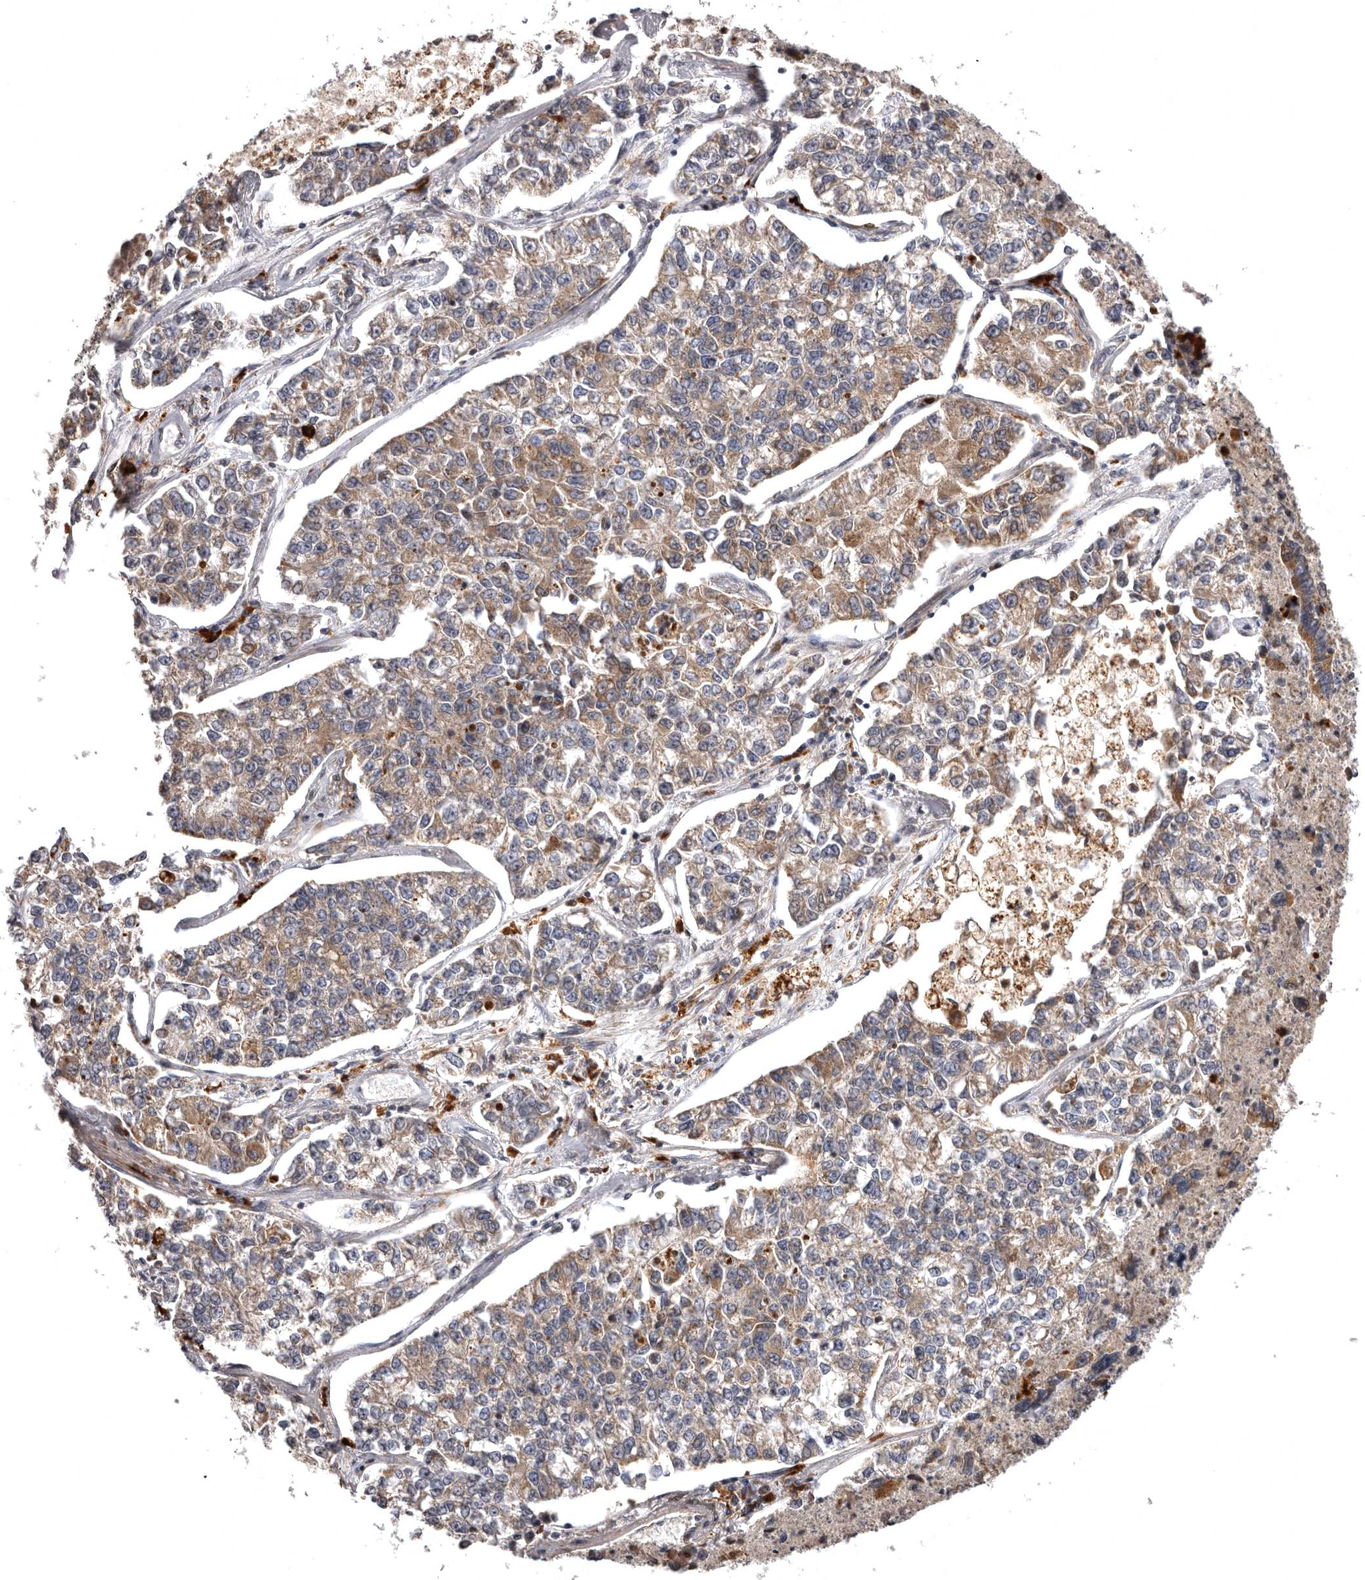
{"staining": {"intensity": "moderate", "quantity": ">75%", "location": "cytoplasmic/membranous"}, "tissue": "lung cancer", "cell_type": "Tumor cells", "image_type": "cancer", "snomed": [{"axis": "morphology", "description": "Adenocarcinoma, NOS"}, {"axis": "topography", "description": "Lung"}], "caption": "A photomicrograph showing moderate cytoplasmic/membranous positivity in approximately >75% of tumor cells in lung cancer (adenocarcinoma), as visualized by brown immunohistochemical staining.", "gene": "ADCY2", "patient": {"sex": "male", "age": 49}}